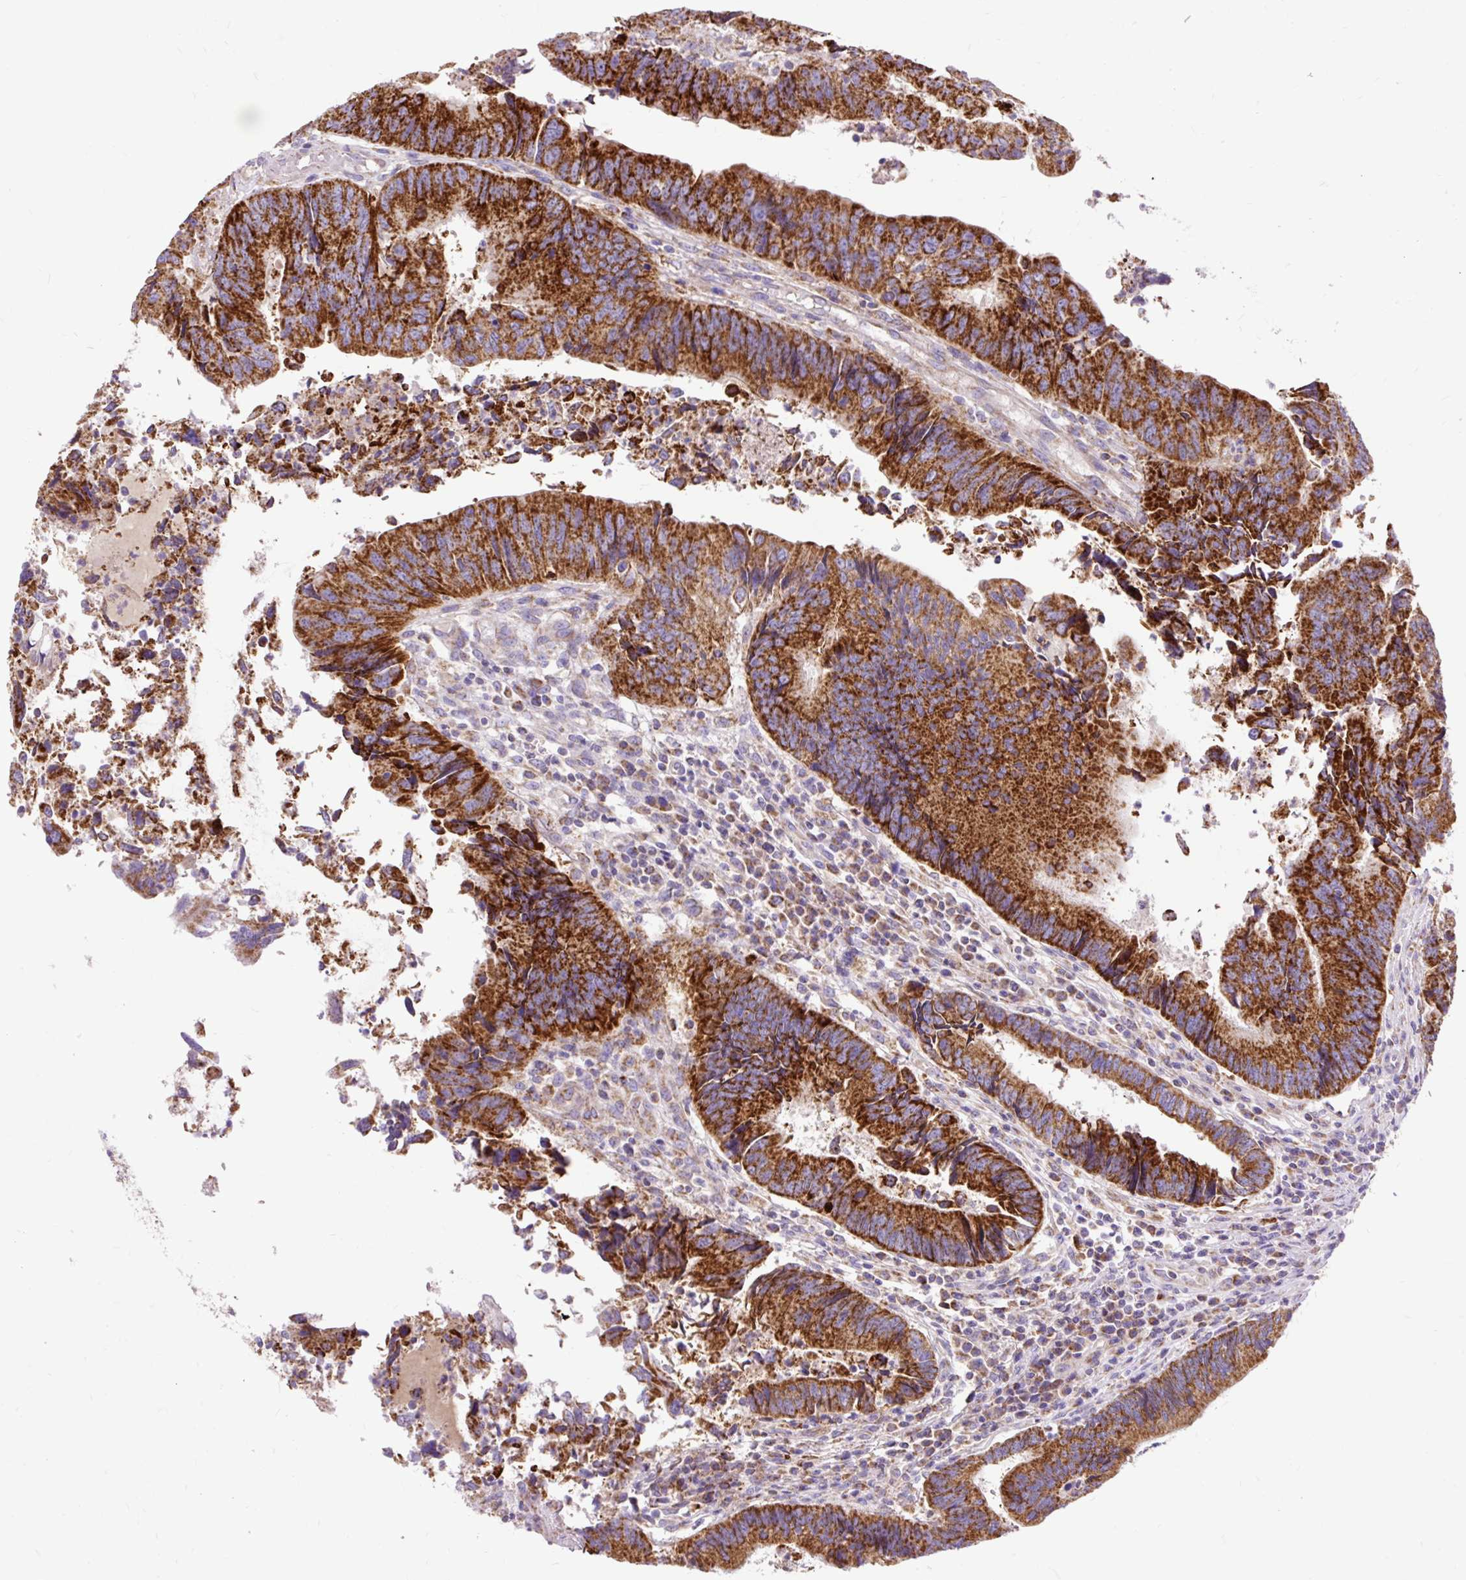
{"staining": {"intensity": "strong", "quantity": ">75%", "location": "cytoplasmic/membranous"}, "tissue": "colorectal cancer", "cell_type": "Tumor cells", "image_type": "cancer", "snomed": [{"axis": "morphology", "description": "Adenocarcinoma, NOS"}, {"axis": "topography", "description": "Colon"}], "caption": "The immunohistochemical stain shows strong cytoplasmic/membranous expression in tumor cells of colorectal cancer (adenocarcinoma) tissue.", "gene": "TOMM40", "patient": {"sex": "female", "age": 67}}